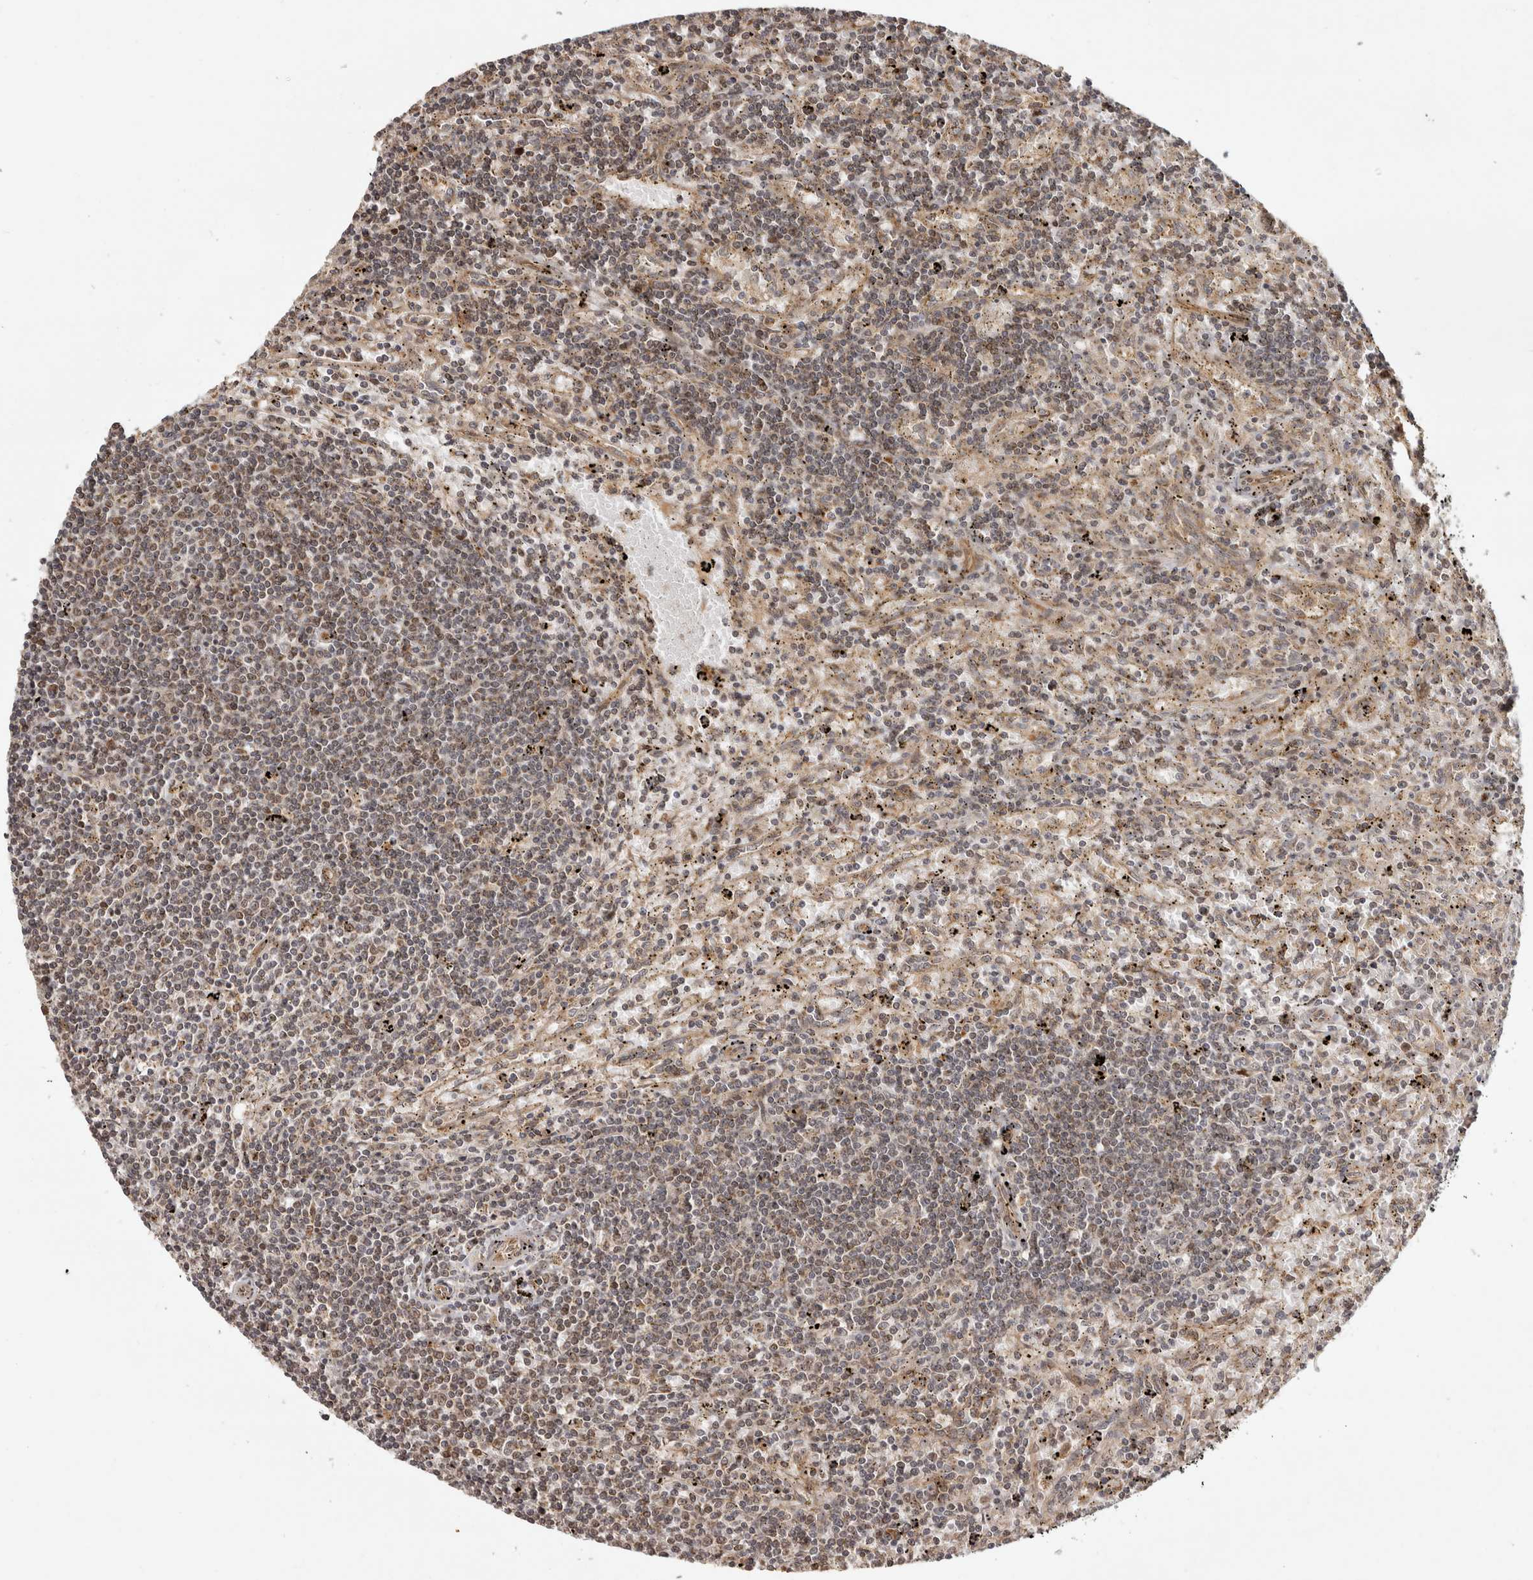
{"staining": {"intensity": "weak", "quantity": "<25%", "location": "nuclear"}, "tissue": "lymphoma", "cell_type": "Tumor cells", "image_type": "cancer", "snomed": [{"axis": "morphology", "description": "Malignant lymphoma, non-Hodgkin's type, Low grade"}, {"axis": "topography", "description": "Spleen"}], "caption": "Immunohistochemical staining of human malignant lymphoma, non-Hodgkin's type (low-grade) demonstrates no significant staining in tumor cells.", "gene": "CAMSAP2", "patient": {"sex": "male", "age": 76}}